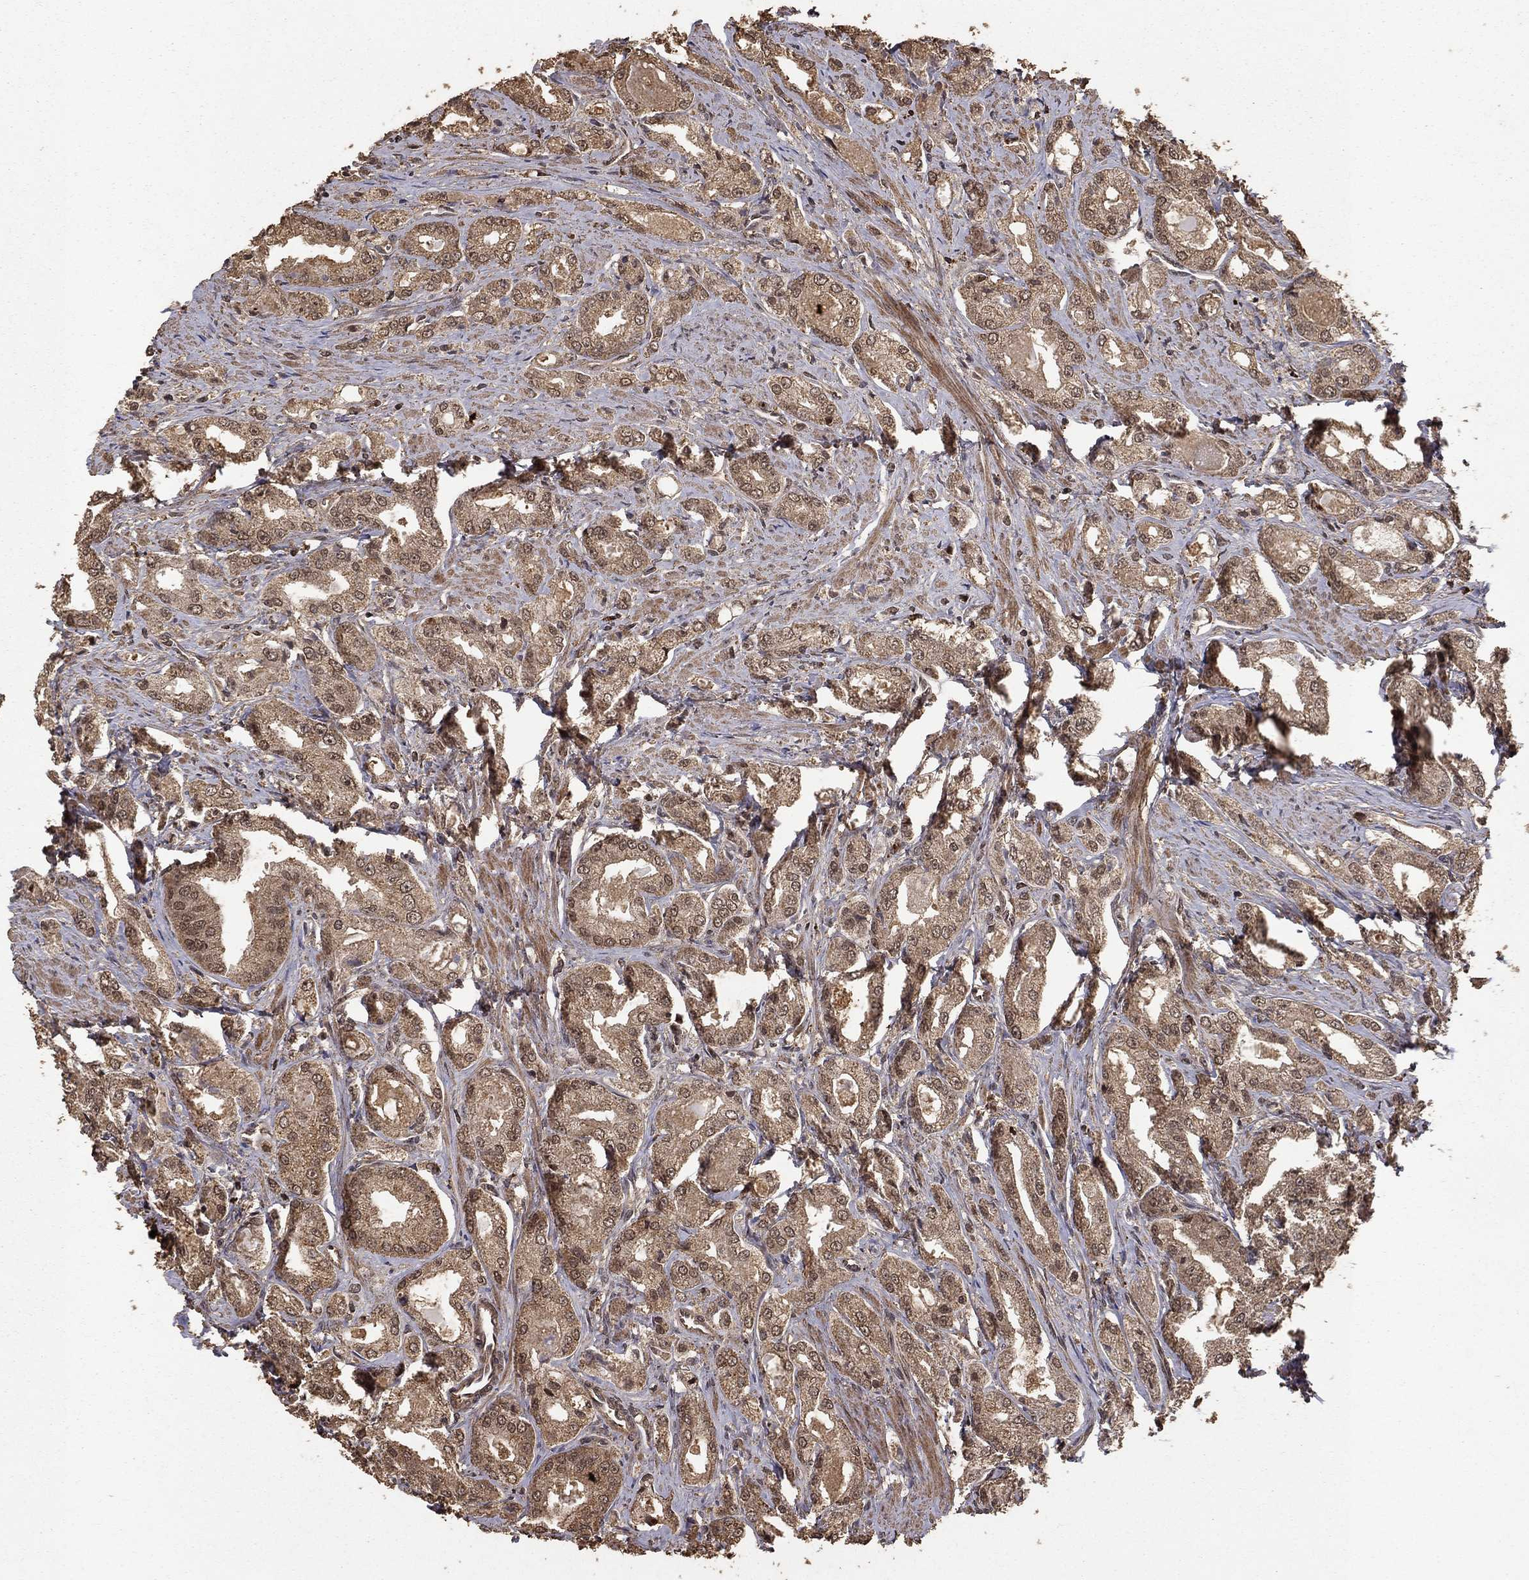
{"staining": {"intensity": "moderate", "quantity": ">75%", "location": "cytoplasmic/membranous"}, "tissue": "prostate cancer", "cell_type": "Tumor cells", "image_type": "cancer", "snomed": [{"axis": "morphology", "description": "Adenocarcinoma, NOS"}, {"axis": "morphology", "description": "Adenocarcinoma, High grade"}, {"axis": "topography", "description": "Prostate"}], "caption": "A medium amount of moderate cytoplasmic/membranous positivity is identified in approximately >75% of tumor cells in adenocarcinoma (prostate) tissue.", "gene": "PRDM1", "patient": {"sex": "male", "age": 70}}